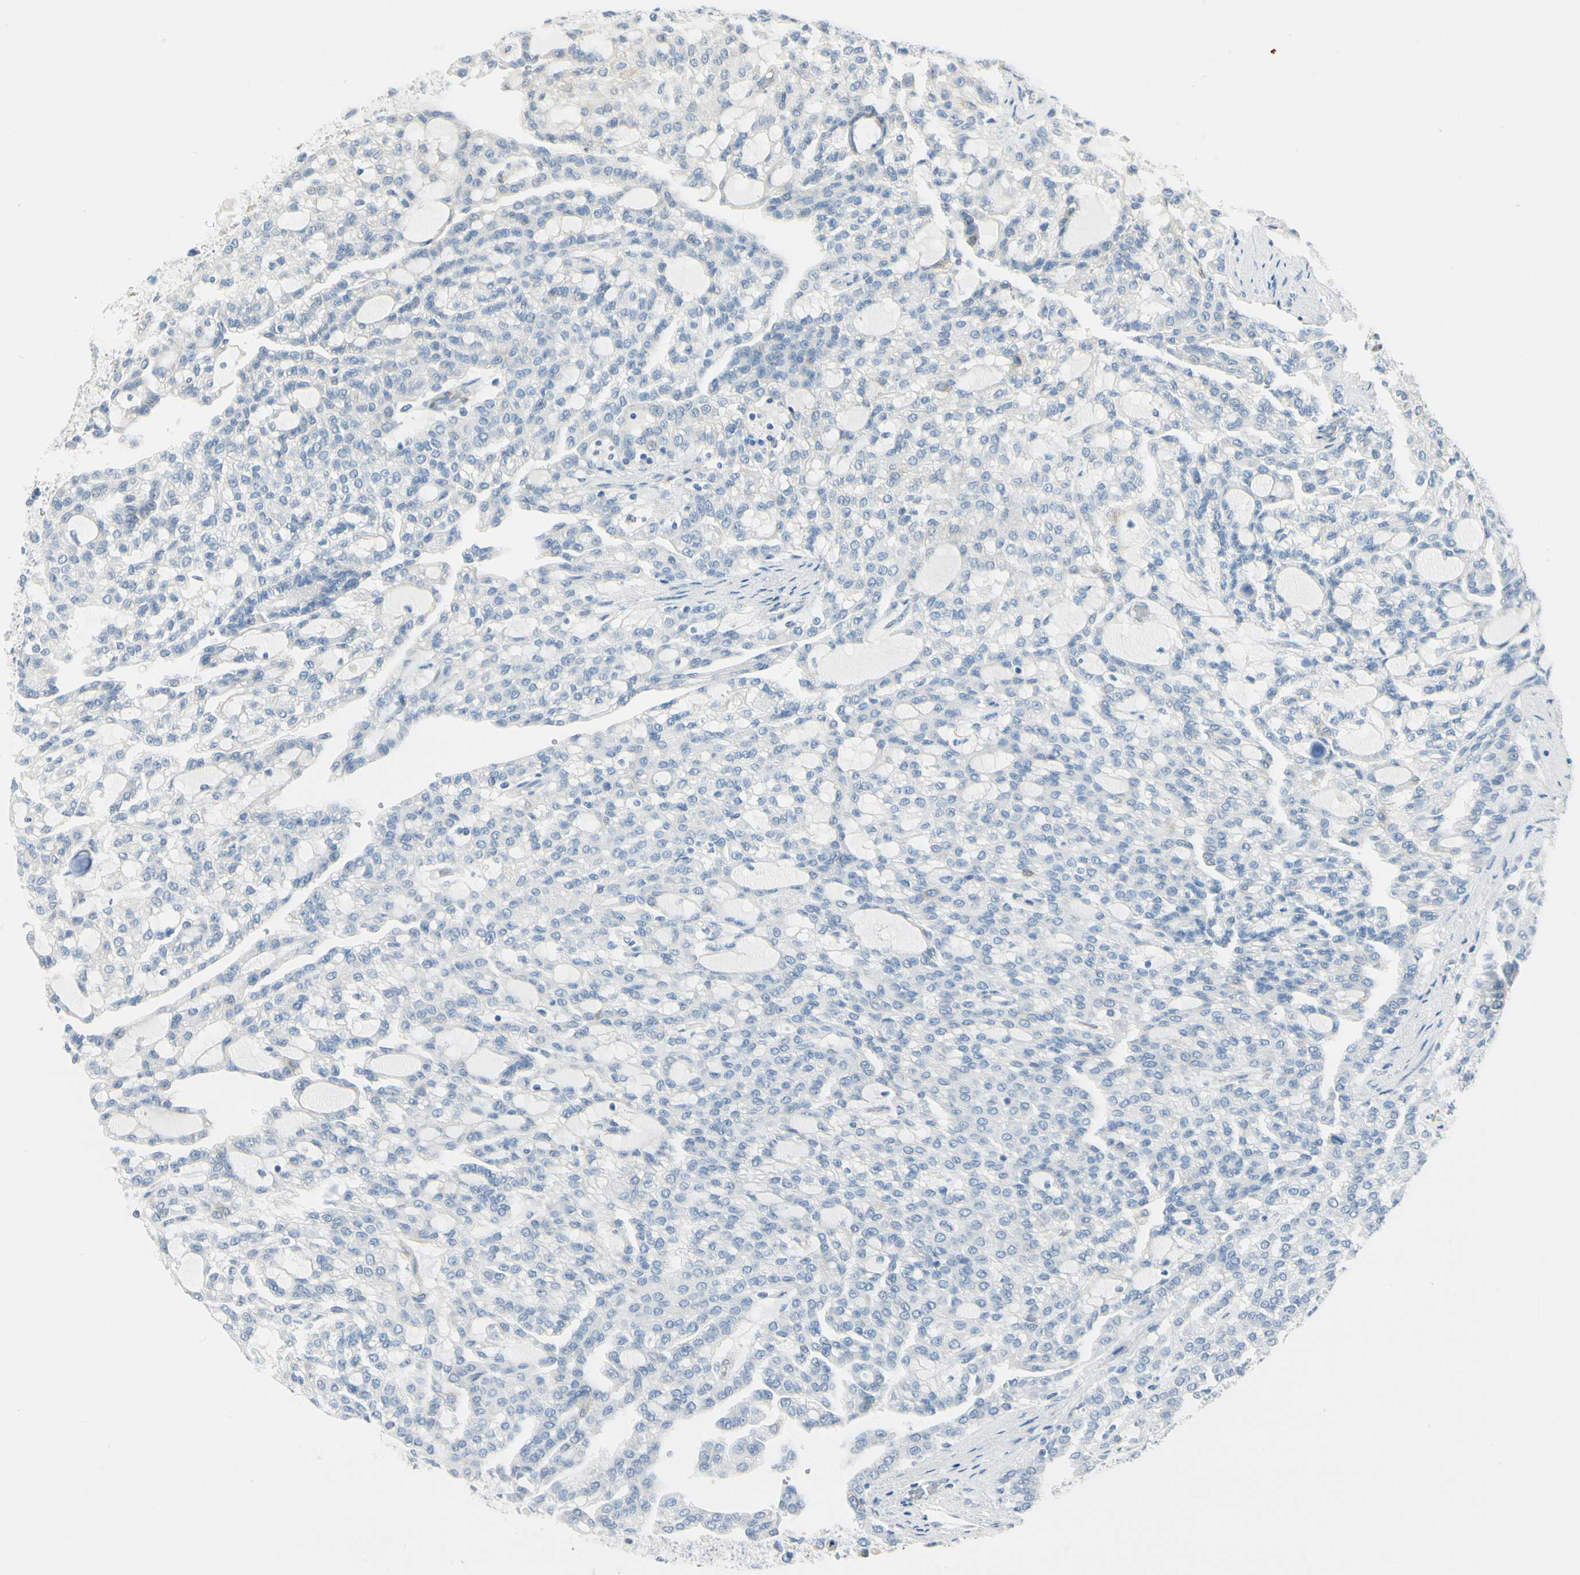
{"staining": {"intensity": "weak", "quantity": "<25%", "location": "cytoplasmic/membranous"}, "tissue": "renal cancer", "cell_type": "Tumor cells", "image_type": "cancer", "snomed": [{"axis": "morphology", "description": "Adenocarcinoma, NOS"}, {"axis": "topography", "description": "Kidney"}], "caption": "The immunohistochemistry (IHC) image has no significant expression in tumor cells of renal adenocarcinoma tissue.", "gene": "AMPH", "patient": {"sex": "male", "age": 63}}